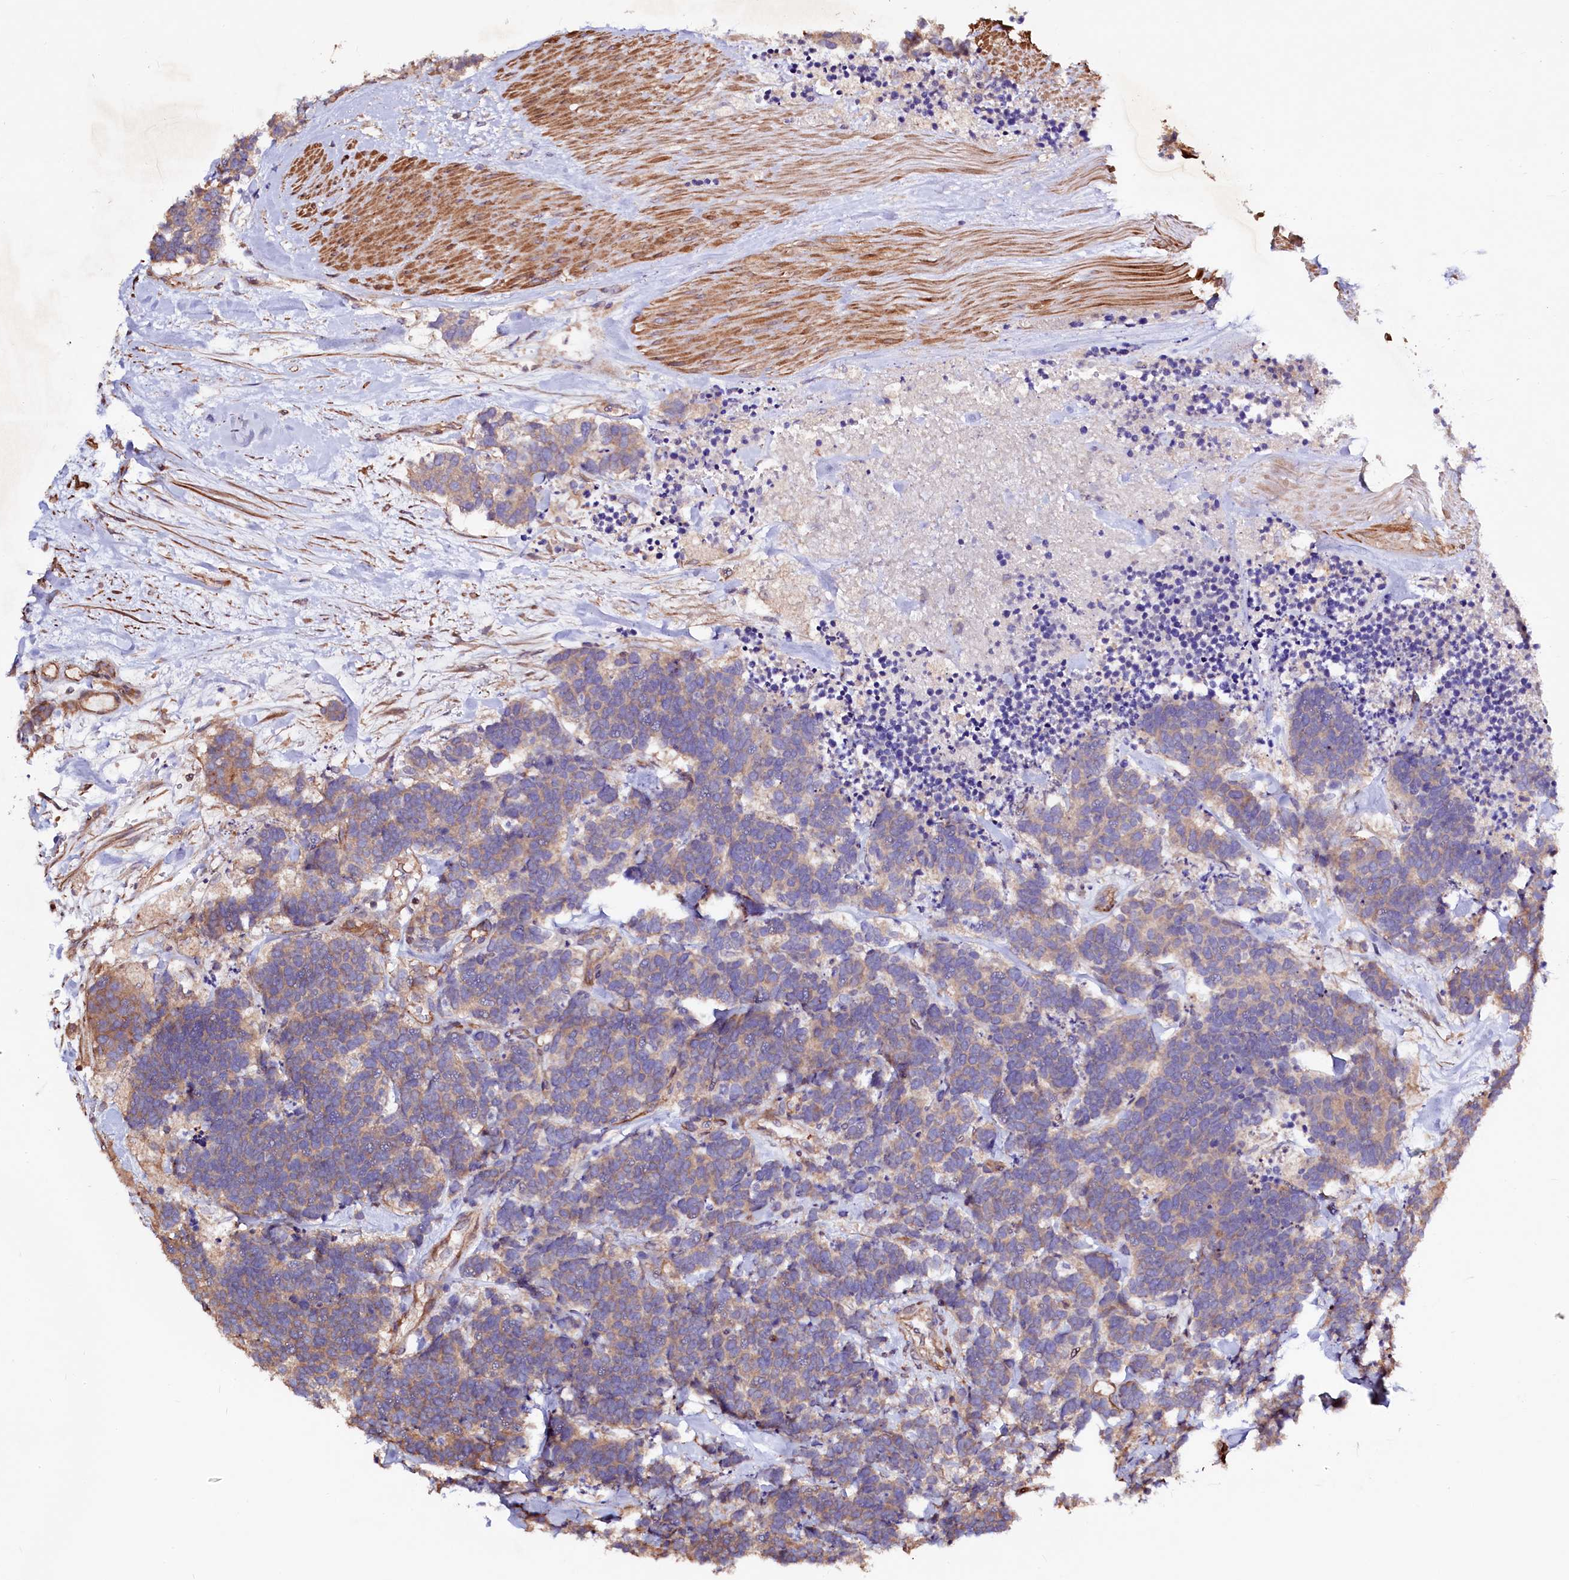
{"staining": {"intensity": "weak", "quantity": "<25%", "location": "cytoplasmic/membranous"}, "tissue": "carcinoid", "cell_type": "Tumor cells", "image_type": "cancer", "snomed": [{"axis": "morphology", "description": "Carcinoma, NOS"}, {"axis": "morphology", "description": "Carcinoid, malignant, NOS"}, {"axis": "topography", "description": "Urinary bladder"}], "caption": "The image exhibits no significant expression in tumor cells of carcinoid (malignant).", "gene": "KLHDC4", "patient": {"sex": "male", "age": 57}}